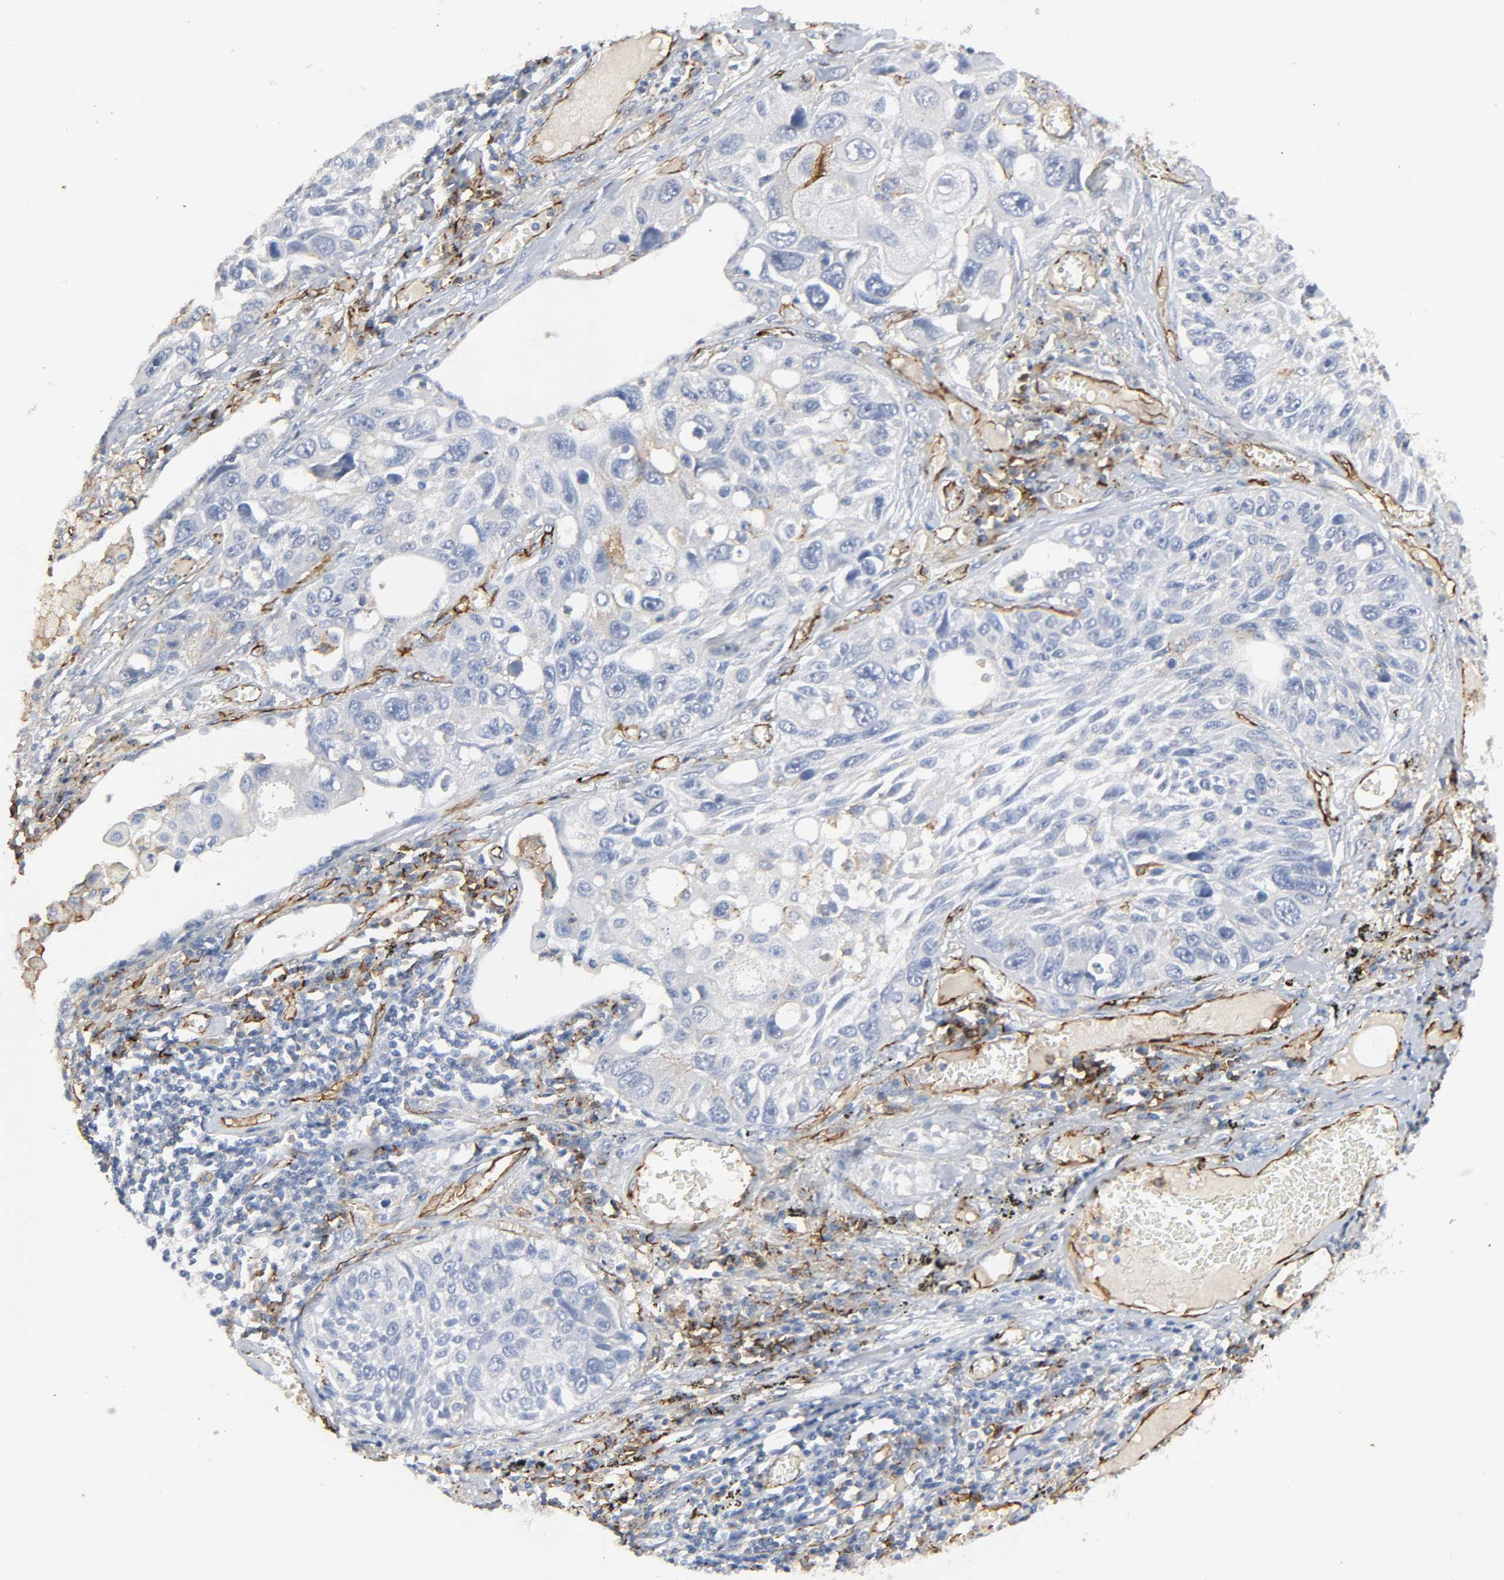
{"staining": {"intensity": "negative", "quantity": "none", "location": "none"}, "tissue": "lung cancer", "cell_type": "Tumor cells", "image_type": "cancer", "snomed": [{"axis": "morphology", "description": "Squamous cell carcinoma, NOS"}, {"axis": "topography", "description": "Lung"}], "caption": "Squamous cell carcinoma (lung) was stained to show a protein in brown. There is no significant expression in tumor cells.", "gene": "PECAM1", "patient": {"sex": "male", "age": 71}}